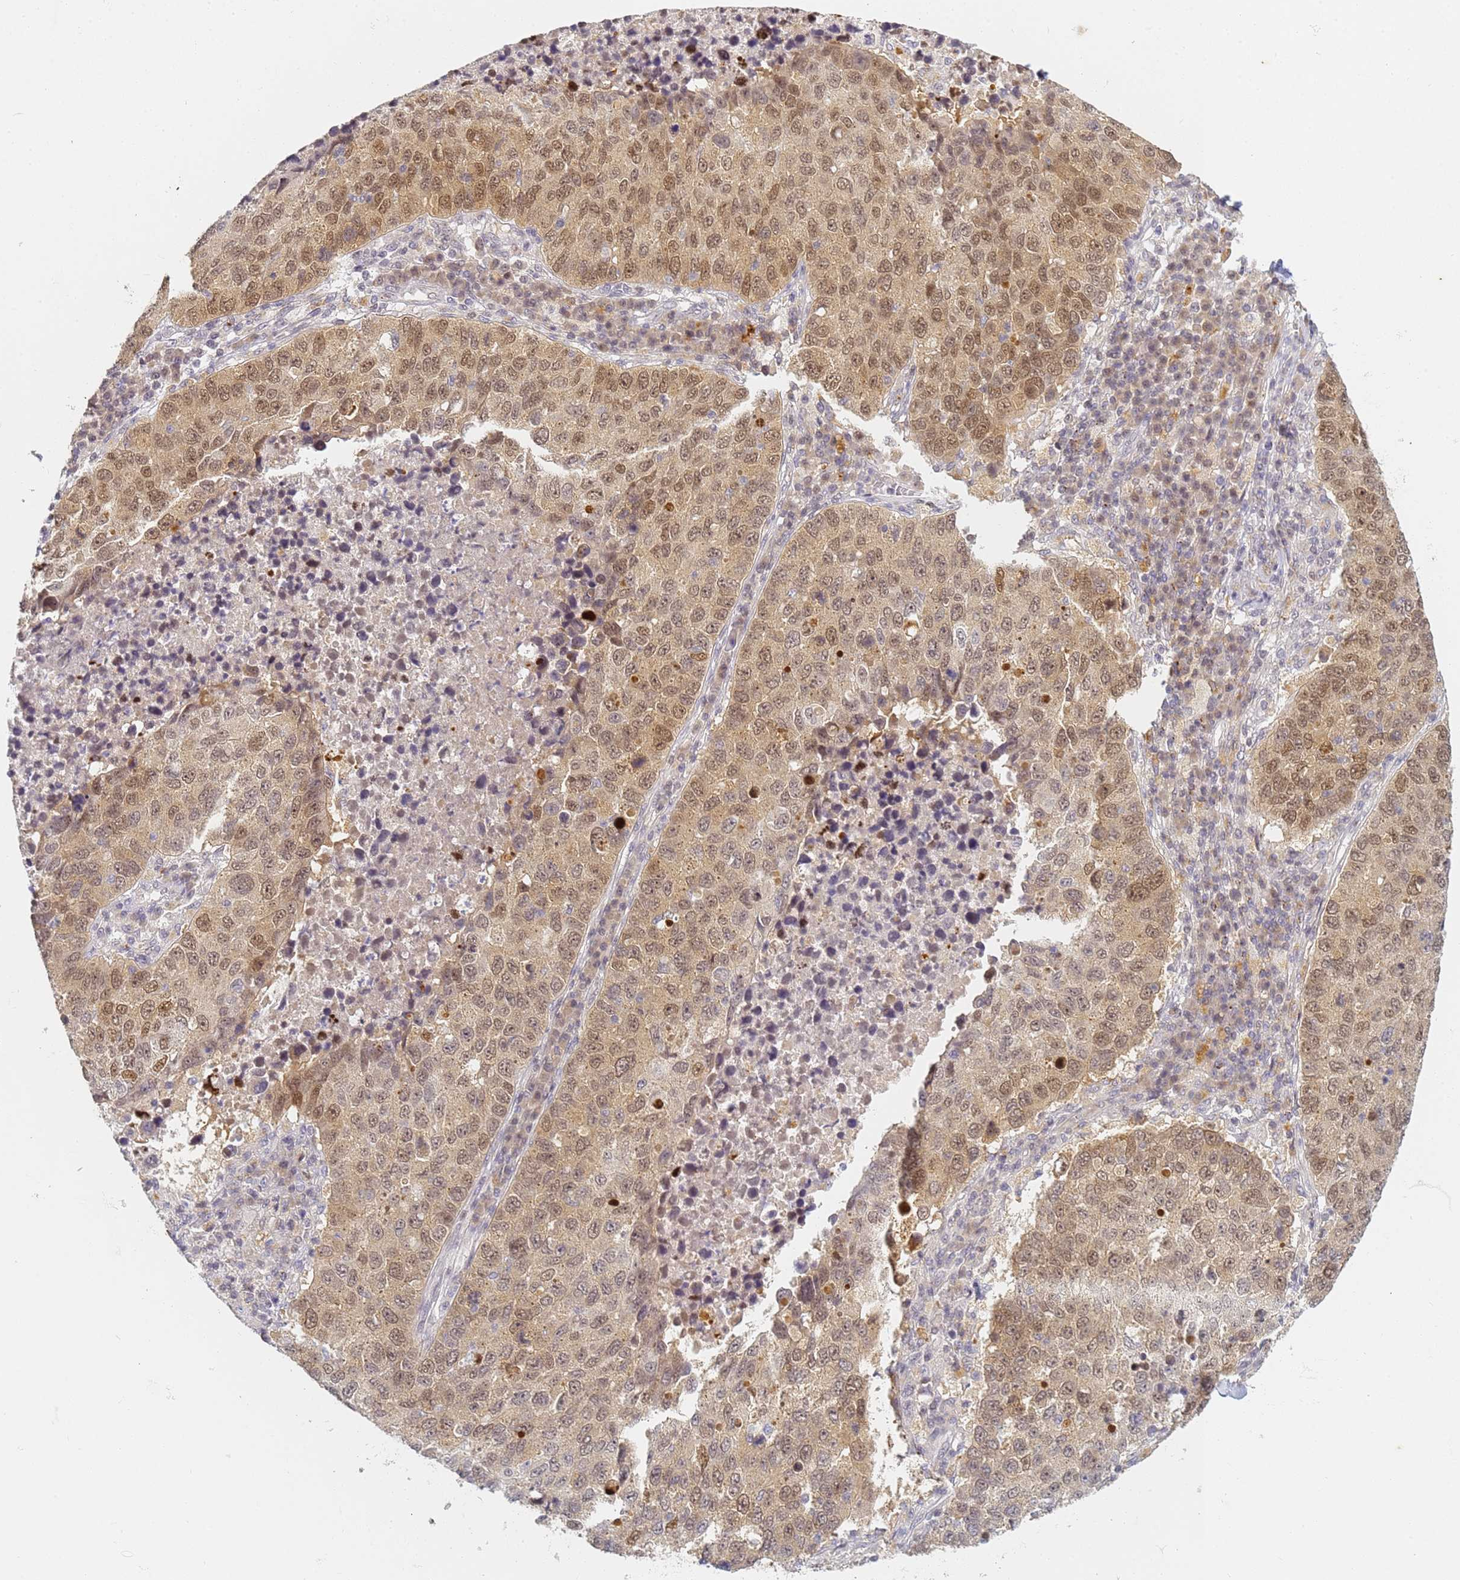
{"staining": {"intensity": "moderate", "quantity": ">75%", "location": "nuclear"}, "tissue": "lung cancer", "cell_type": "Tumor cells", "image_type": "cancer", "snomed": [{"axis": "morphology", "description": "Squamous cell carcinoma, NOS"}, {"axis": "topography", "description": "Lung"}], "caption": "Immunohistochemical staining of human lung squamous cell carcinoma demonstrates medium levels of moderate nuclear protein staining in about >75% of tumor cells.", "gene": "HMCES", "patient": {"sex": "male", "age": 73}}